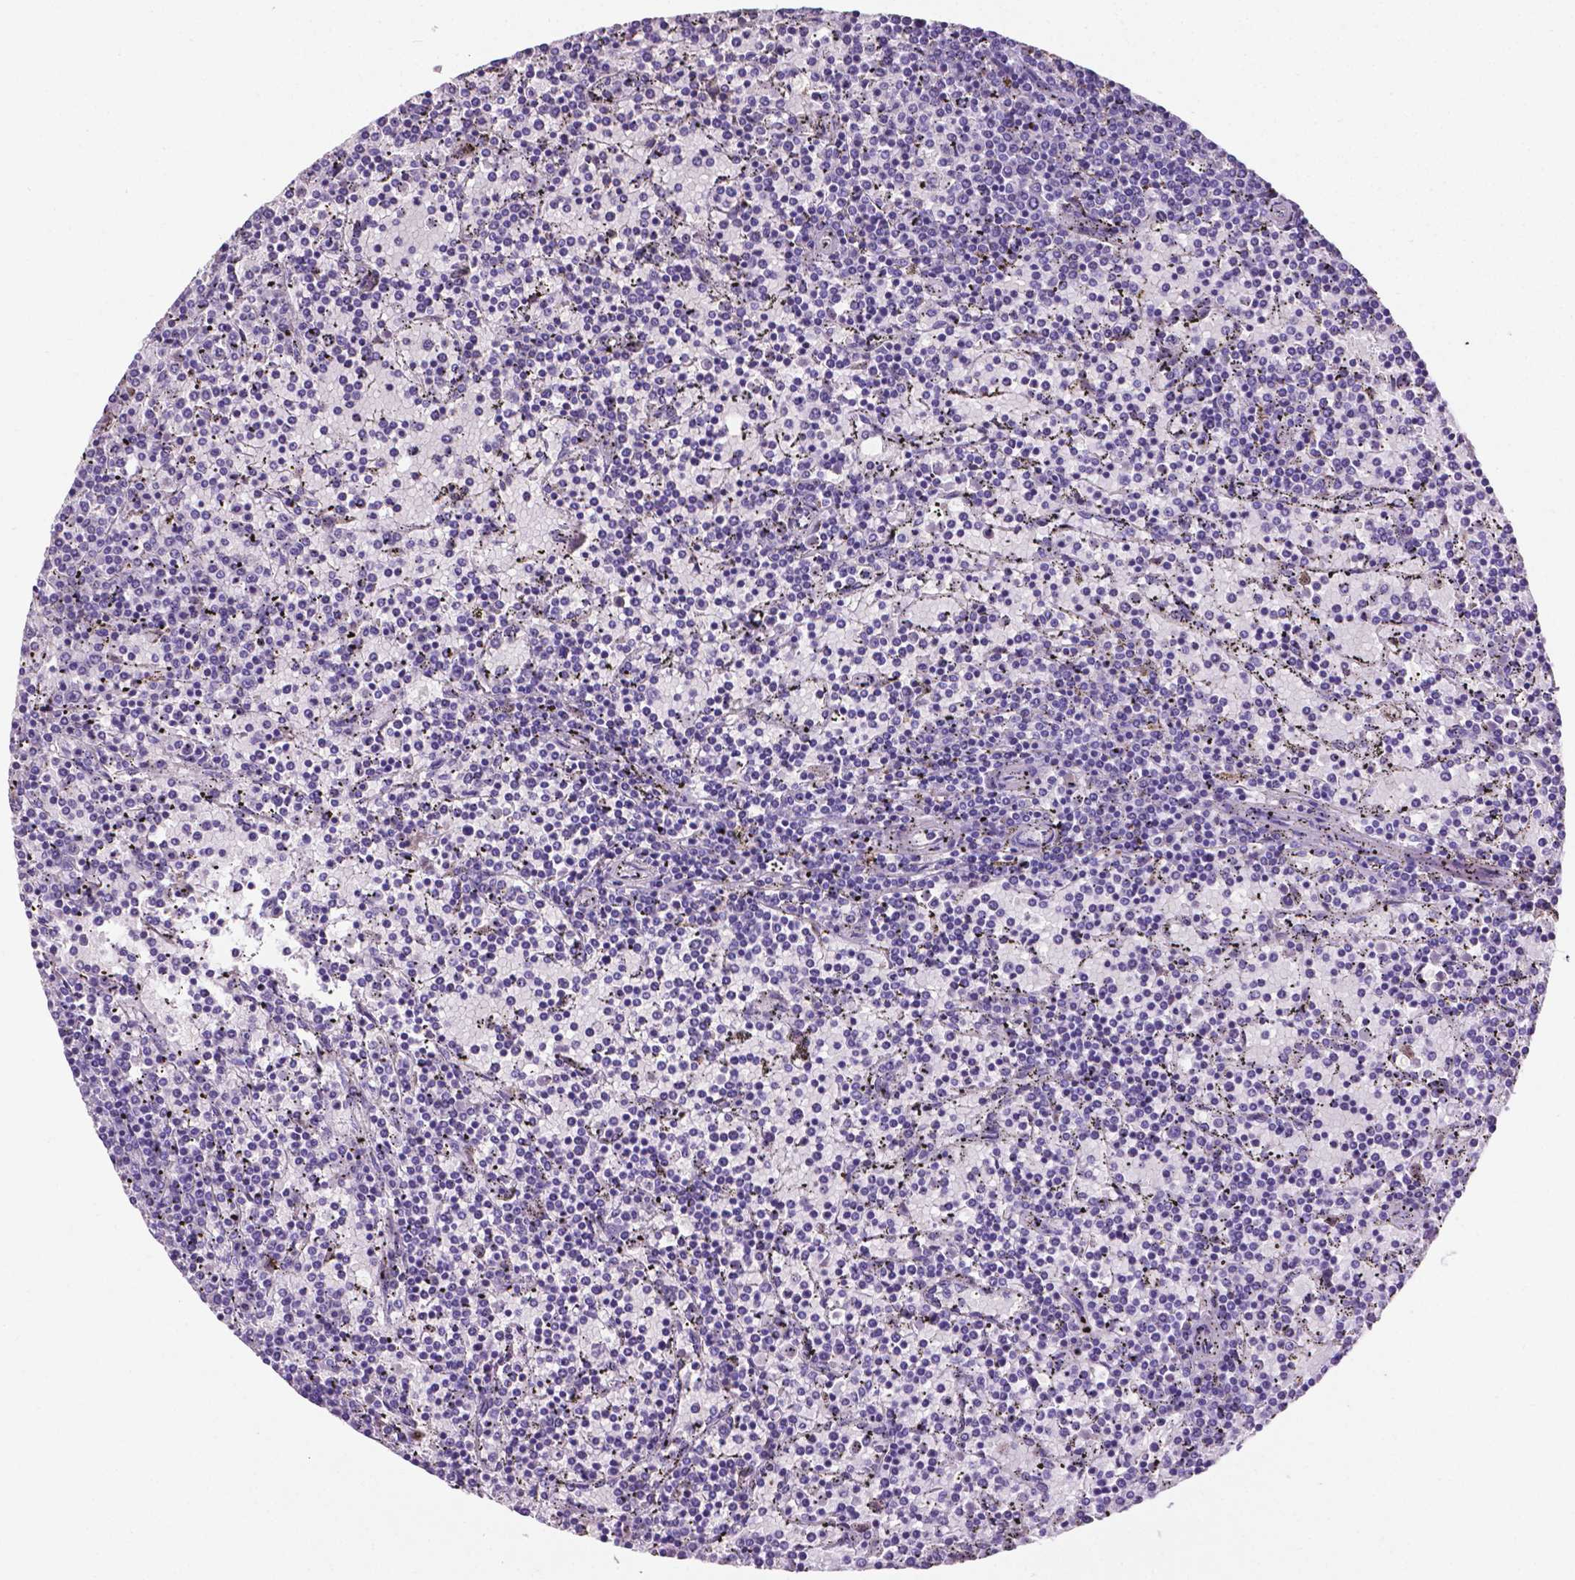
{"staining": {"intensity": "negative", "quantity": "none", "location": "none"}, "tissue": "lymphoma", "cell_type": "Tumor cells", "image_type": "cancer", "snomed": [{"axis": "morphology", "description": "Malignant lymphoma, non-Hodgkin's type, Low grade"}, {"axis": "topography", "description": "Spleen"}], "caption": "This micrograph is of malignant lymphoma, non-Hodgkin's type (low-grade) stained with IHC to label a protein in brown with the nuclei are counter-stained blue. There is no staining in tumor cells.", "gene": "APOE", "patient": {"sex": "female", "age": 77}}